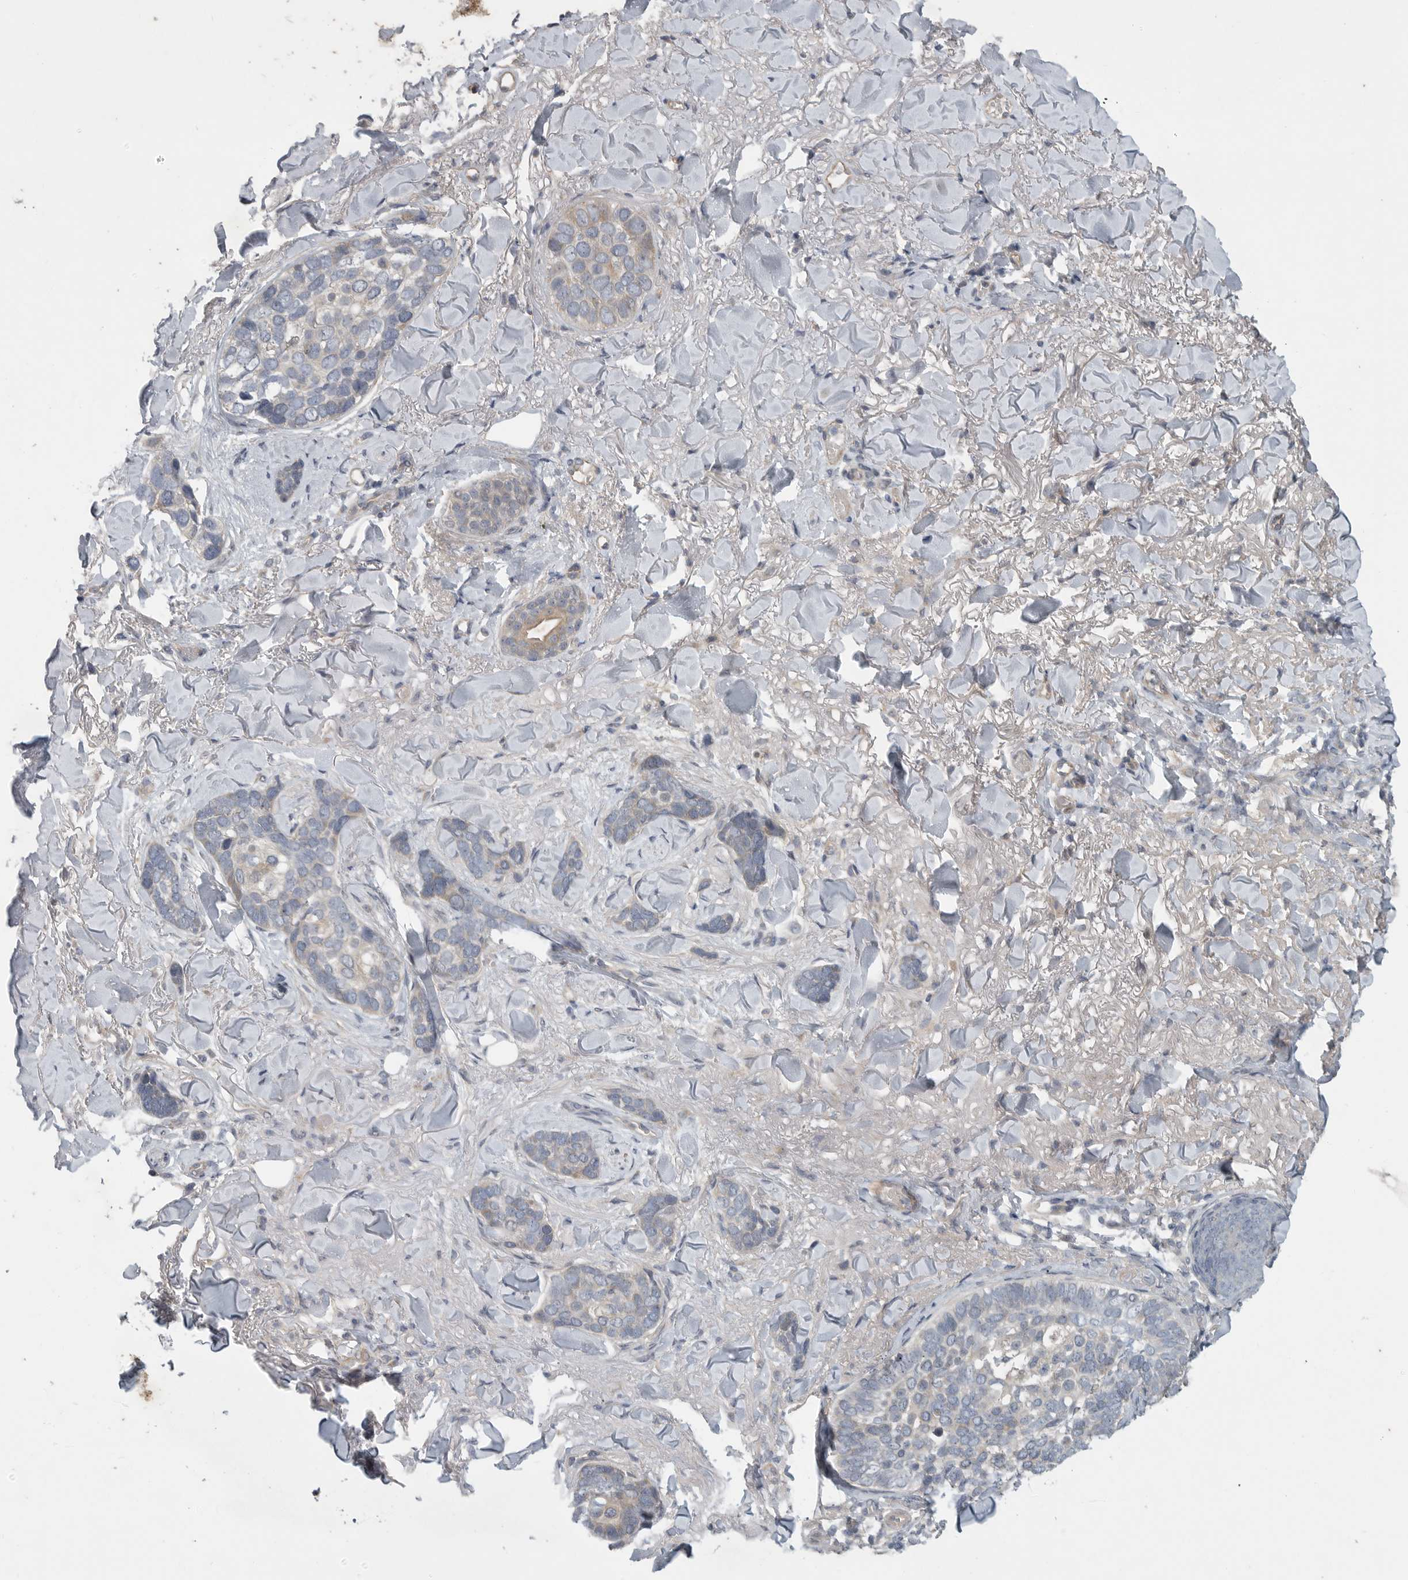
{"staining": {"intensity": "weak", "quantity": "<25%", "location": "cytoplasmic/membranous"}, "tissue": "skin cancer", "cell_type": "Tumor cells", "image_type": "cancer", "snomed": [{"axis": "morphology", "description": "Basal cell carcinoma"}, {"axis": "topography", "description": "Skin"}], "caption": "Tumor cells show no significant staining in skin cancer (basal cell carcinoma).", "gene": "FBXO43", "patient": {"sex": "female", "age": 82}}